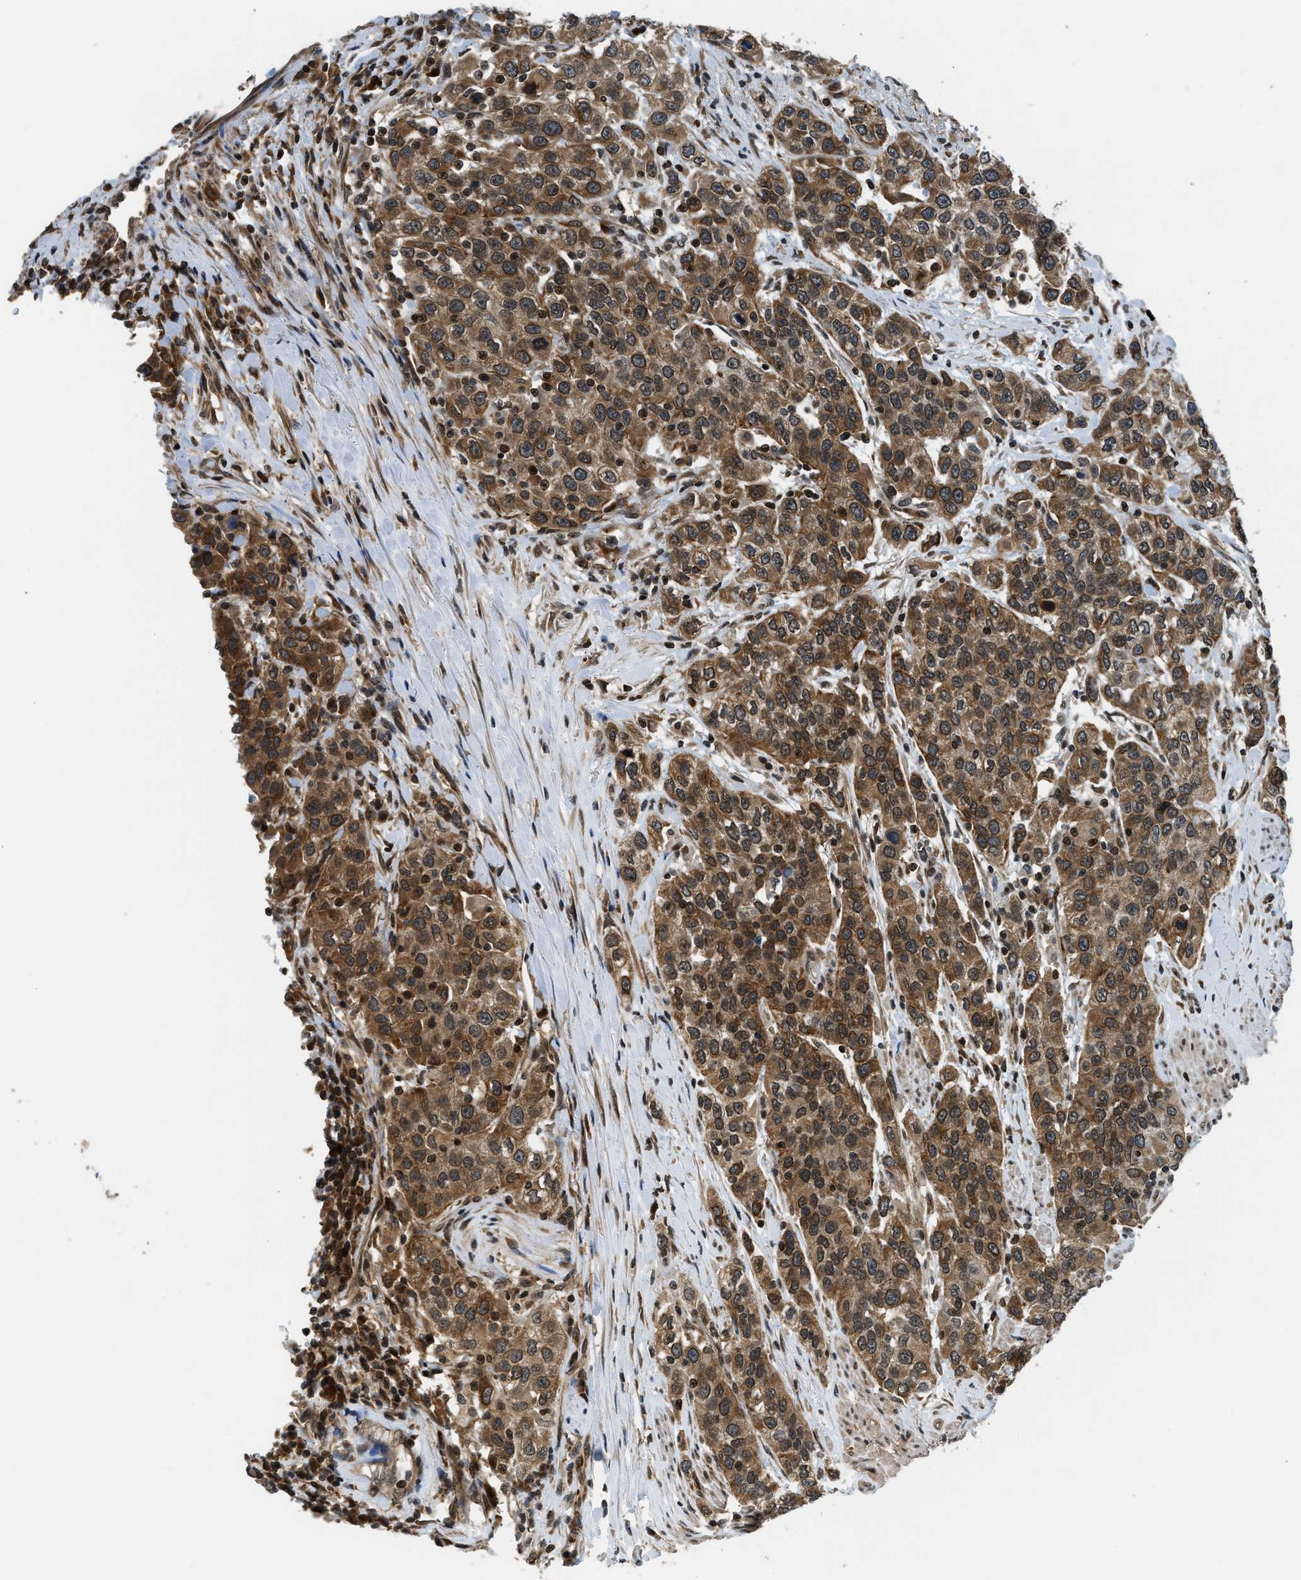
{"staining": {"intensity": "strong", "quantity": ">75%", "location": "cytoplasmic/membranous"}, "tissue": "urothelial cancer", "cell_type": "Tumor cells", "image_type": "cancer", "snomed": [{"axis": "morphology", "description": "Urothelial carcinoma, High grade"}, {"axis": "topography", "description": "Urinary bladder"}], "caption": "Immunohistochemical staining of high-grade urothelial carcinoma demonstrates high levels of strong cytoplasmic/membranous protein positivity in approximately >75% of tumor cells.", "gene": "RETREG3", "patient": {"sex": "female", "age": 80}}